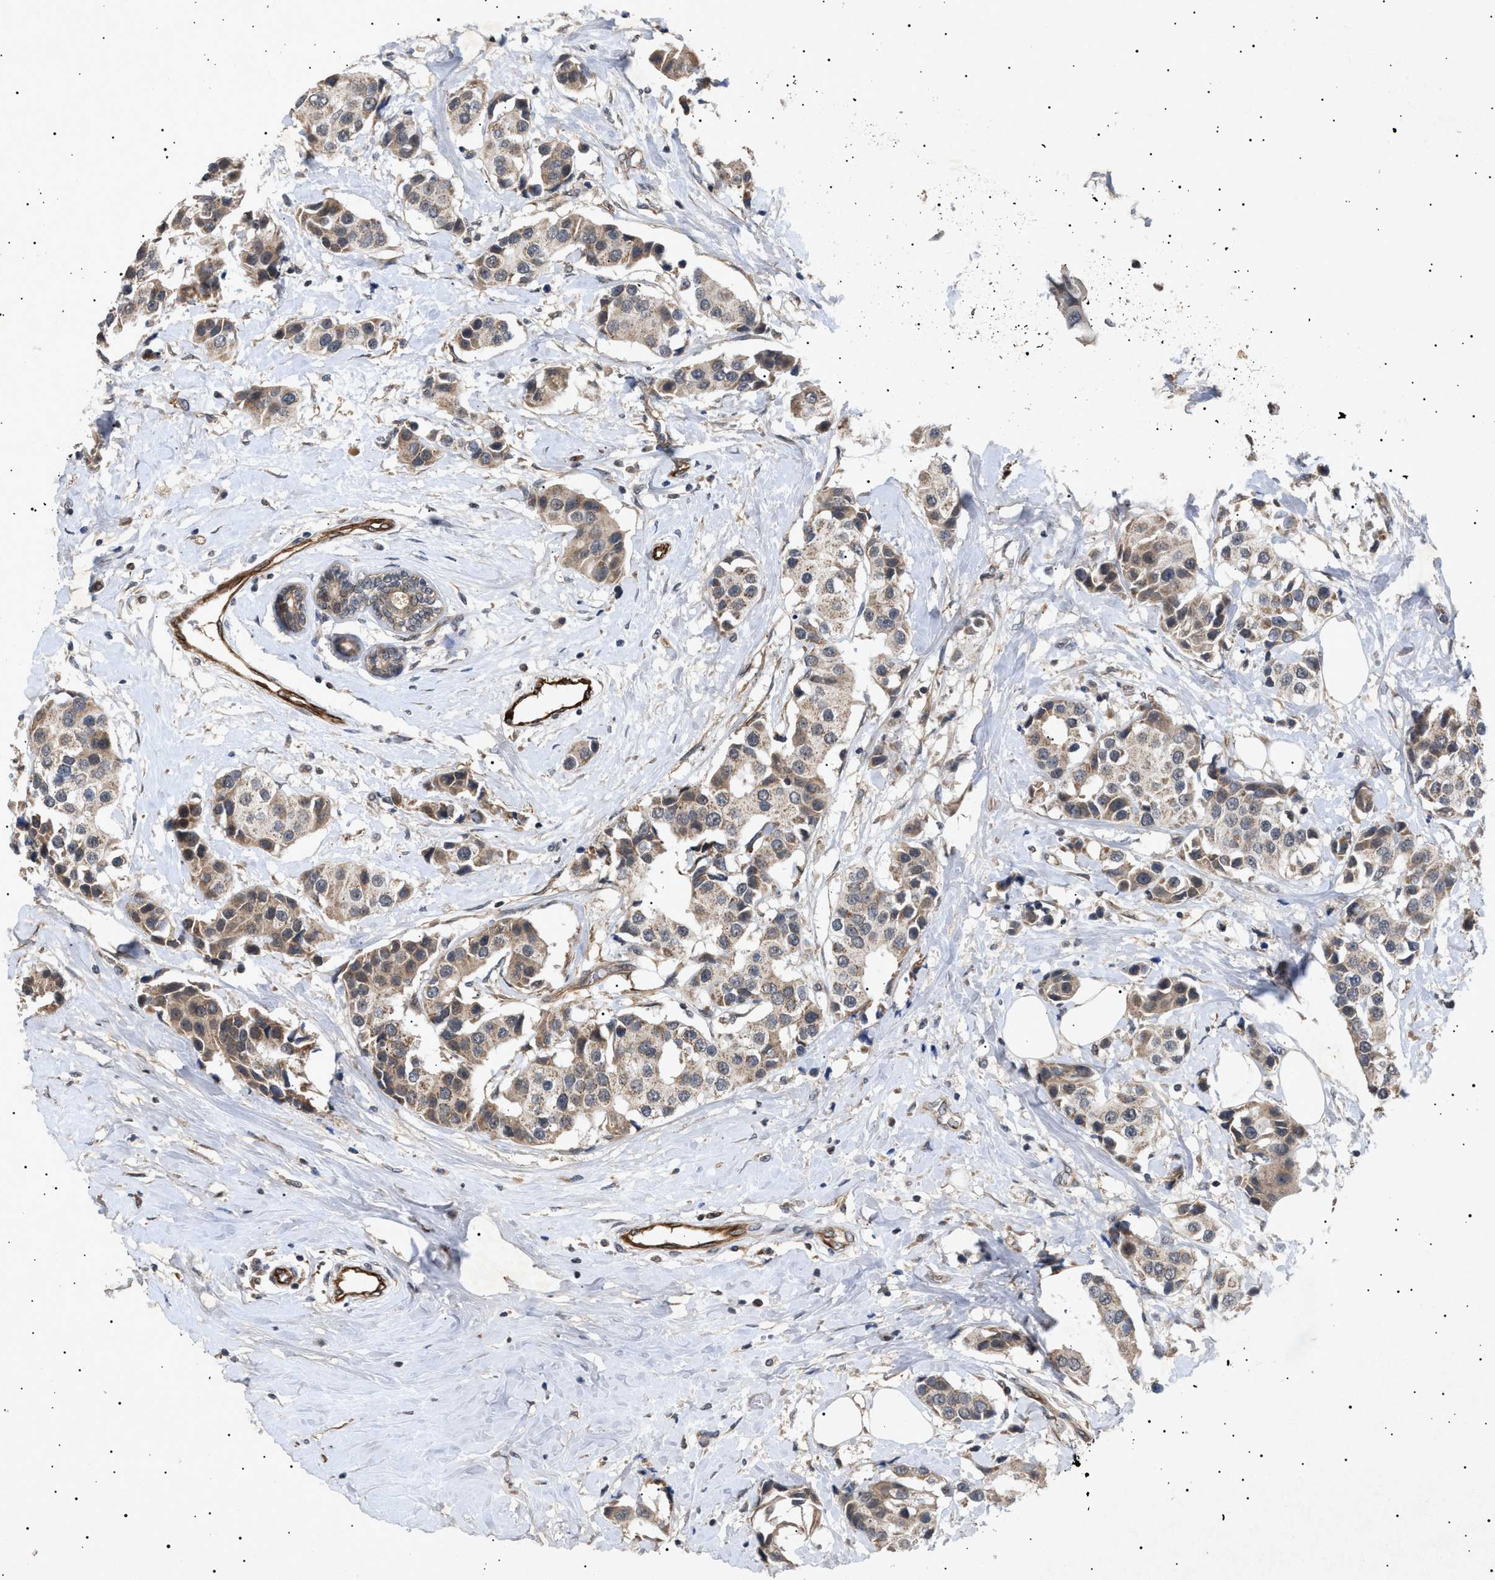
{"staining": {"intensity": "moderate", "quantity": ">75%", "location": "cytoplasmic/membranous"}, "tissue": "breast cancer", "cell_type": "Tumor cells", "image_type": "cancer", "snomed": [{"axis": "morphology", "description": "Normal tissue, NOS"}, {"axis": "morphology", "description": "Duct carcinoma"}, {"axis": "topography", "description": "Breast"}], "caption": "DAB immunohistochemical staining of invasive ductal carcinoma (breast) exhibits moderate cytoplasmic/membranous protein expression in about >75% of tumor cells.", "gene": "SIRT5", "patient": {"sex": "female", "age": 39}}